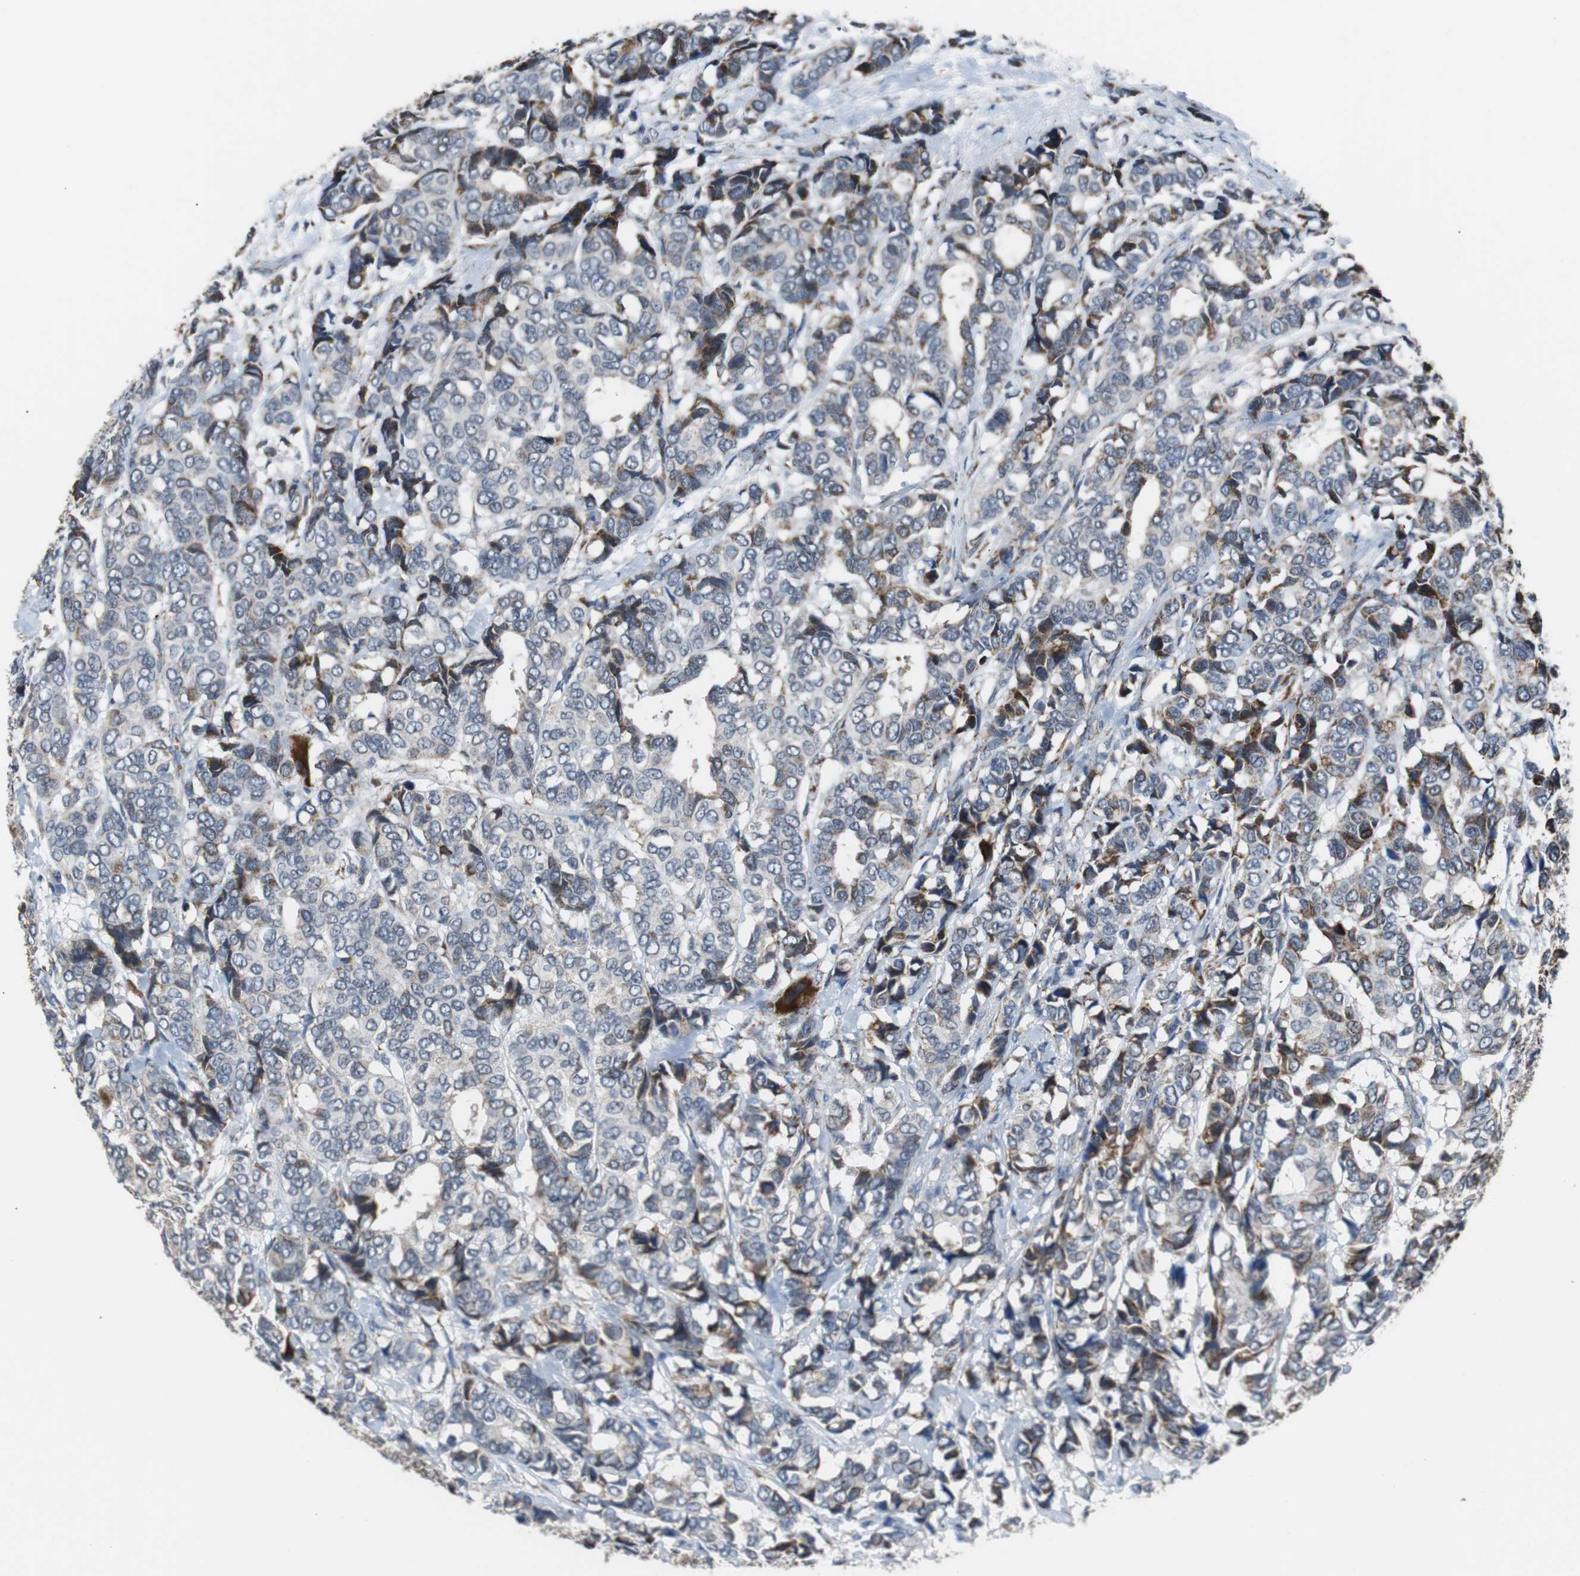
{"staining": {"intensity": "strong", "quantity": "25%-75%", "location": "cytoplasmic/membranous"}, "tissue": "breast cancer", "cell_type": "Tumor cells", "image_type": "cancer", "snomed": [{"axis": "morphology", "description": "Duct carcinoma"}, {"axis": "topography", "description": "Breast"}], "caption": "Immunohistochemical staining of human breast cancer demonstrates strong cytoplasmic/membranous protein expression in about 25%-75% of tumor cells.", "gene": "PITRM1", "patient": {"sex": "female", "age": 87}}